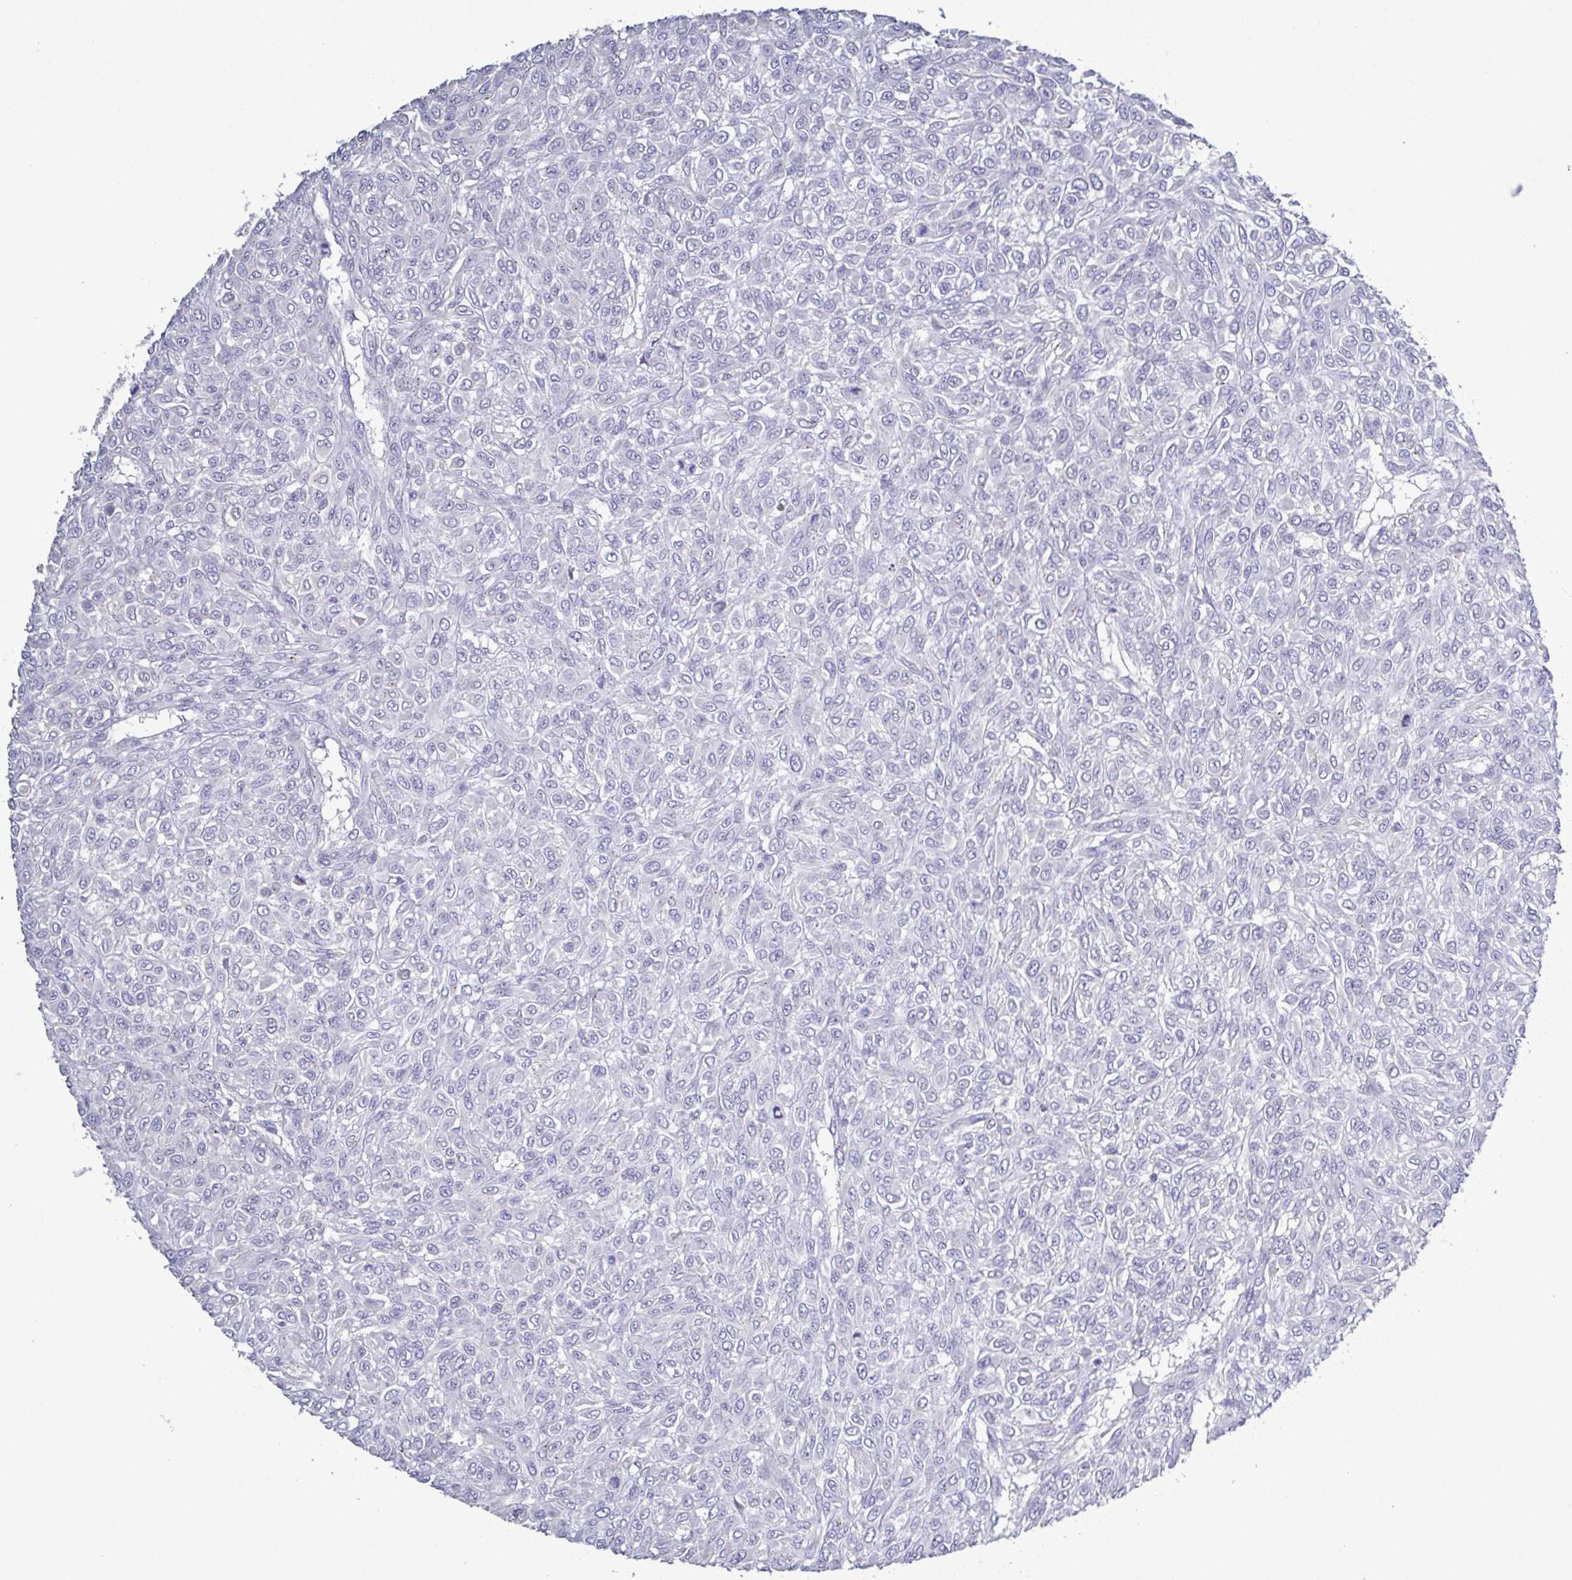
{"staining": {"intensity": "negative", "quantity": "none", "location": "none"}, "tissue": "renal cancer", "cell_type": "Tumor cells", "image_type": "cancer", "snomed": [{"axis": "morphology", "description": "Adenocarcinoma, NOS"}, {"axis": "topography", "description": "Kidney"}], "caption": "Renal cancer was stained to show a protein in brown. There is no significant staining in tumor cells.", "gene": "GLDC", "patient": {"sex": "male", "age": 58}}